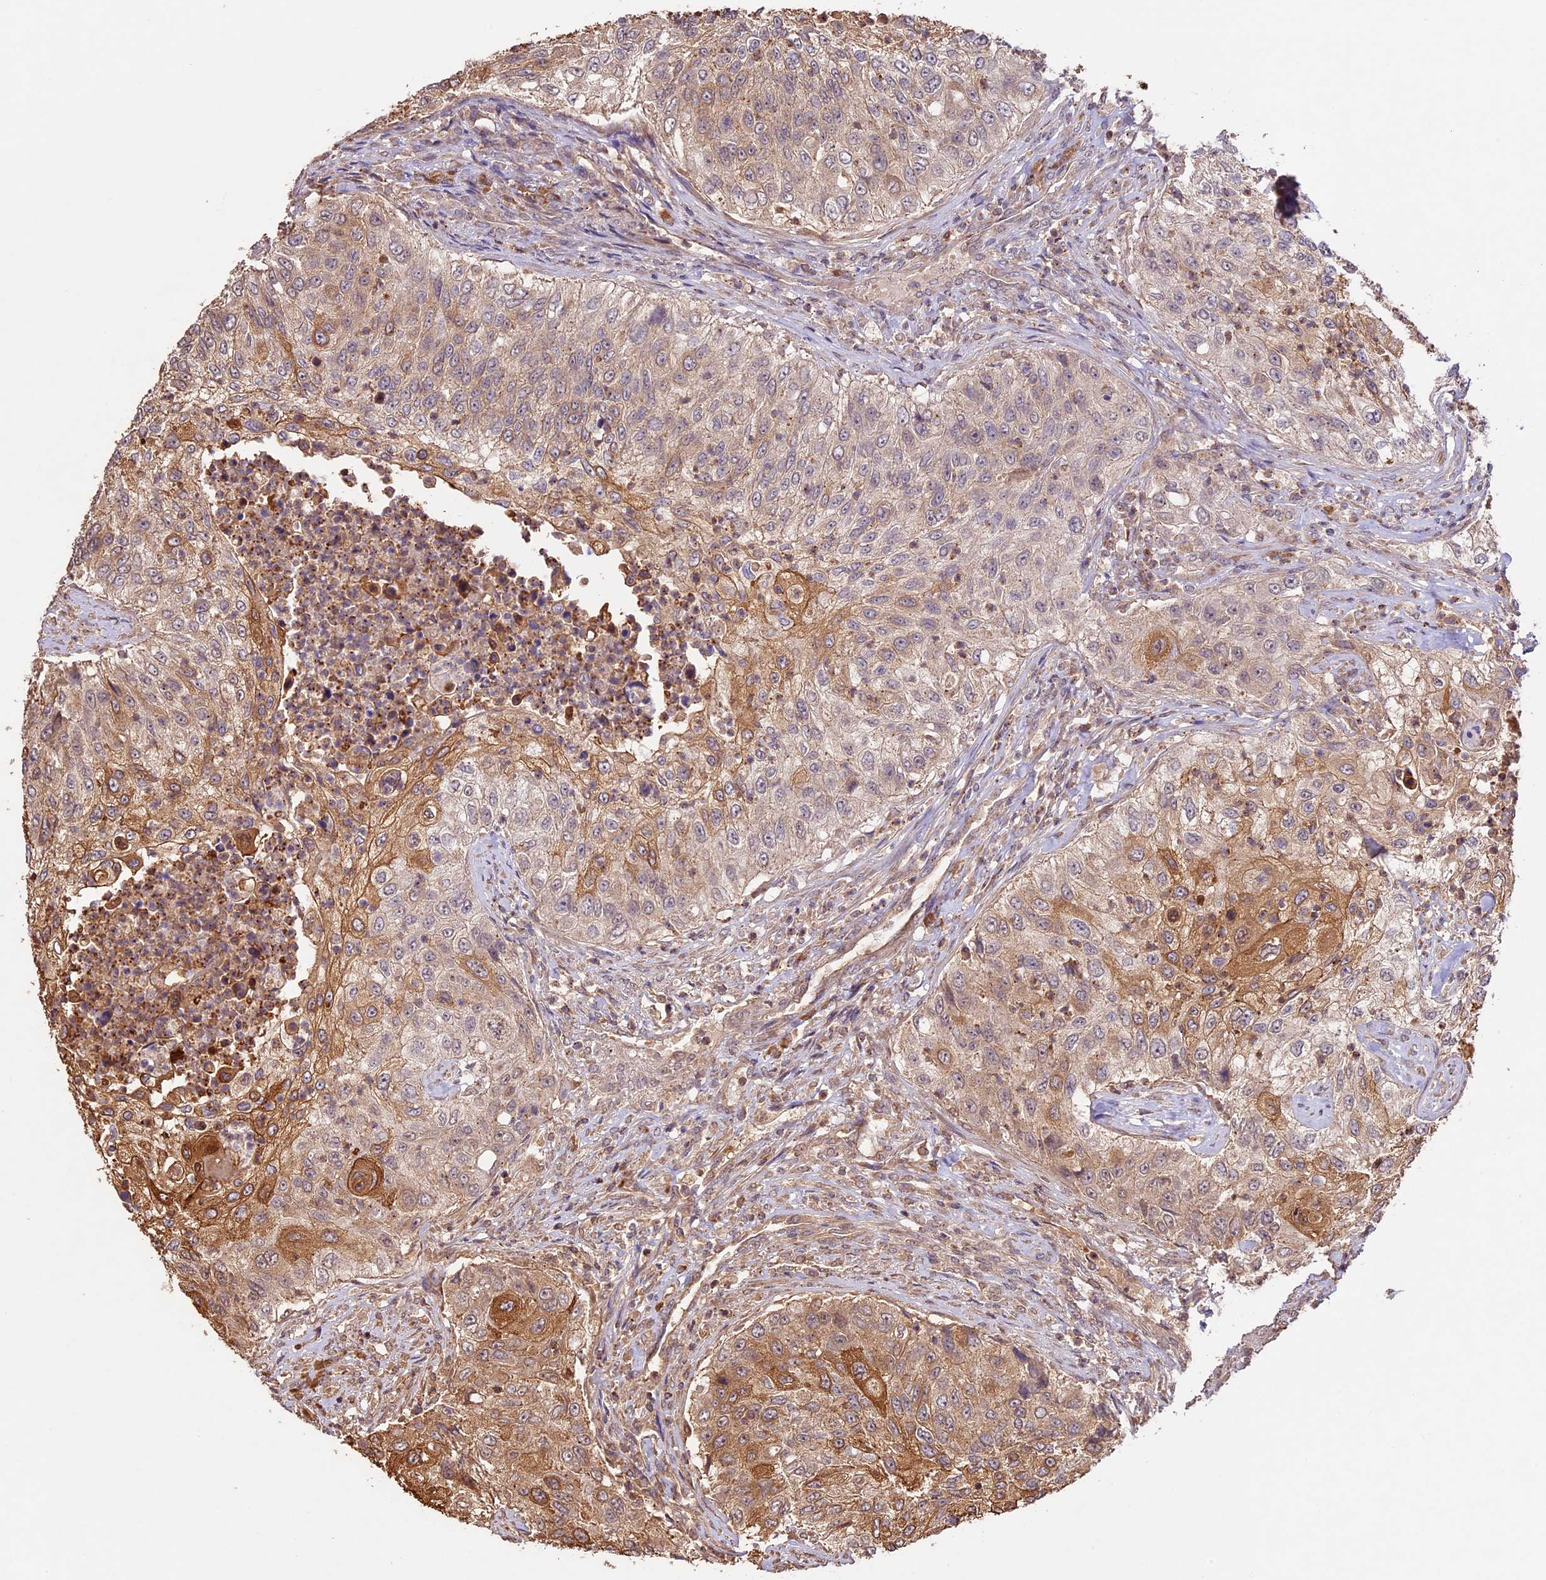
{"staining": {"intensity": "moderate", "quantity": "<25%", "location": "cytoplasmic/membranous"}, "tissue": "urothelial cancer", "cell_type": "Tumor cells", "image_type": "cancer", "snomed": [{"axis": "morphology", "description": "Urothelial carcinoma, High grade"}, {"axis": "topography", "description": "Urinary bladder"}], "caption": "Urothelial carcinoma (high-grade) stained with DAB (3,3'-diaminobenzidine) IHC demonstrates low levels of moderate cytoplasmic/membranous positivity in approximately <25% of tumor cells. (DAB = brown stain, brightfield microscopy at high magnification).", "gene": "BCAS4", "patient": {"sex": "female", "age": 60}}